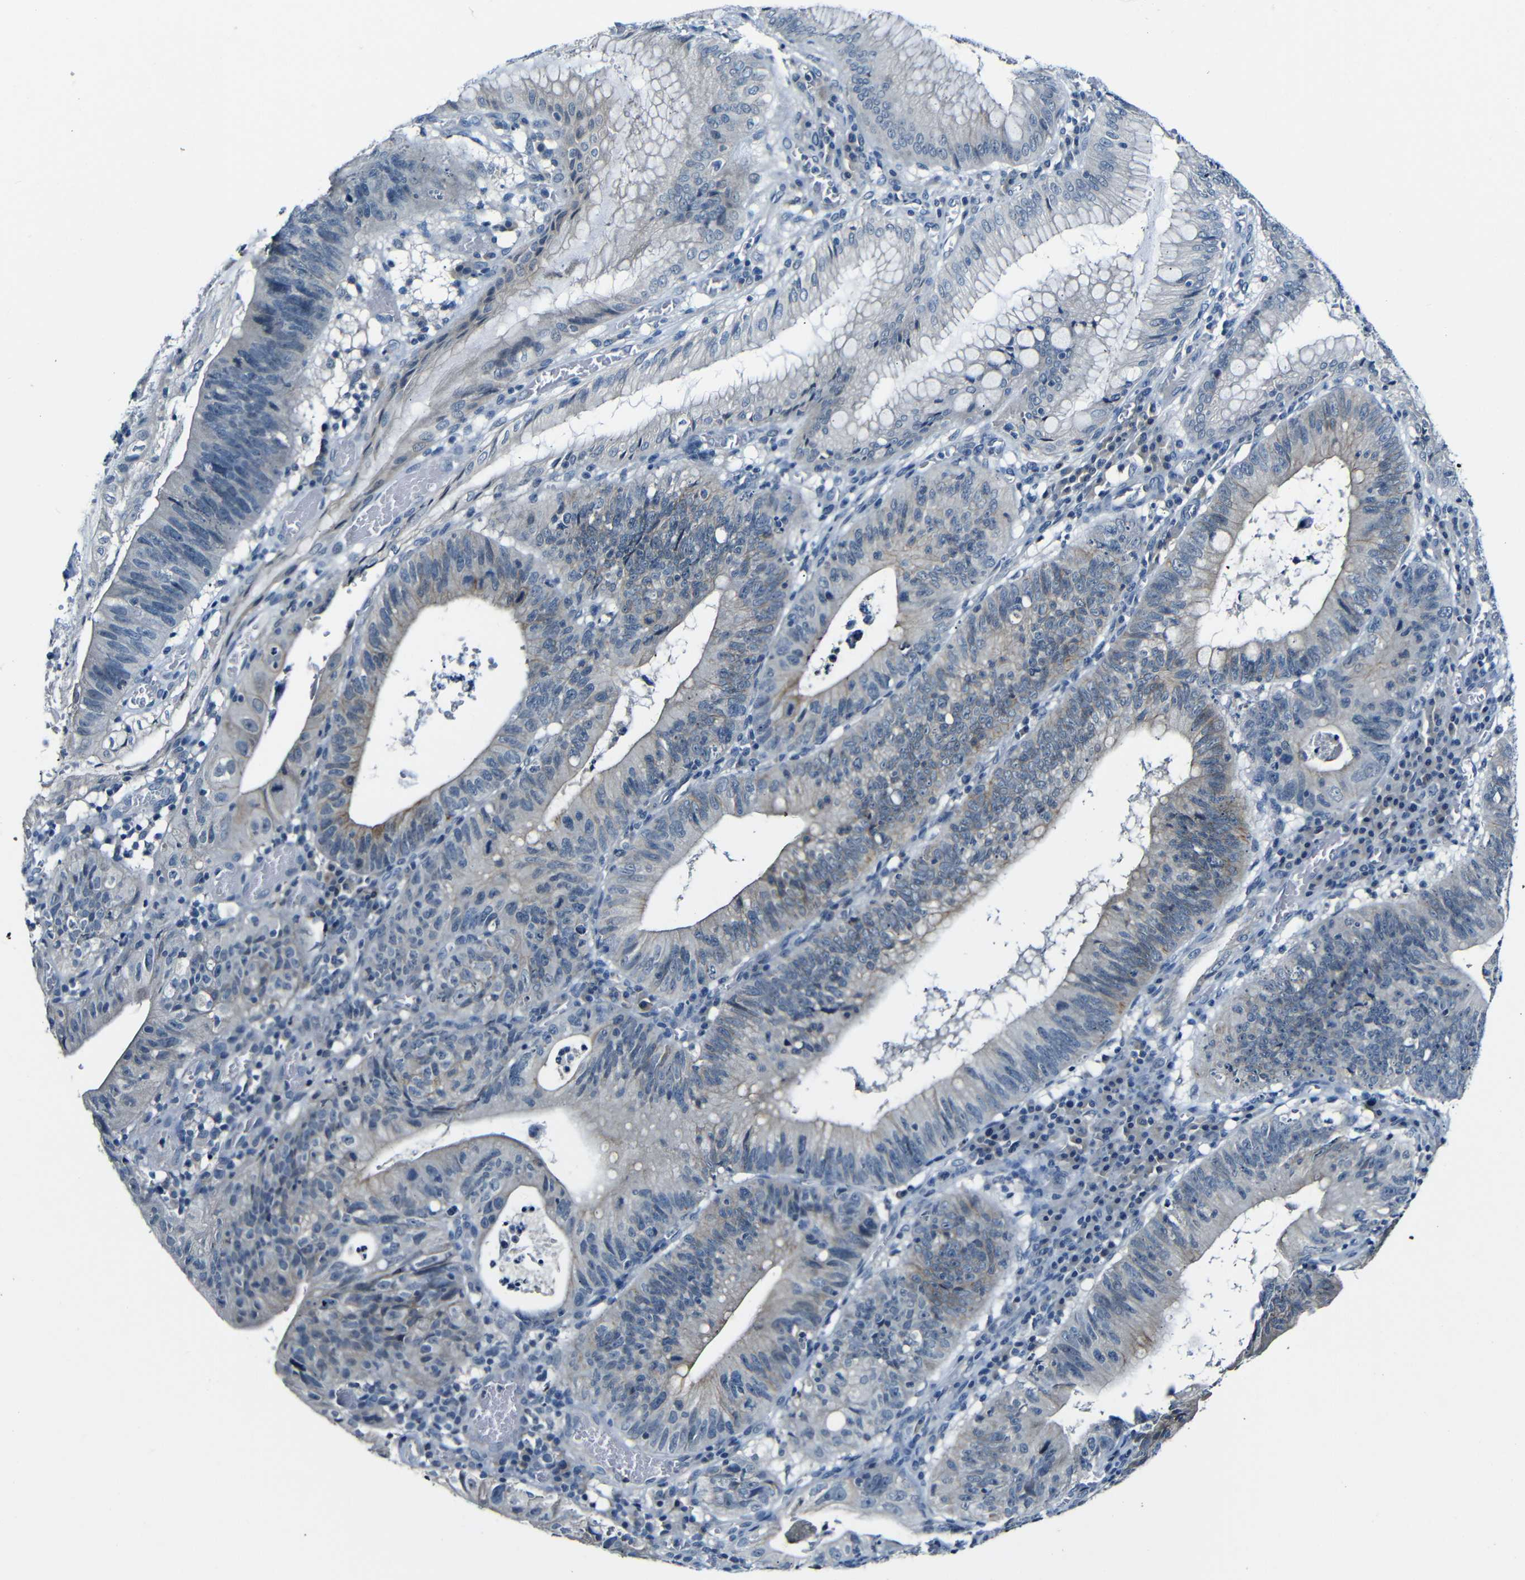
{"staining": {"intensity": "moderate", "quantity": "<25%", "location": "cytoplasmic/membranous"}, "tissue": "stomach cancer", "cell_type": "Tumor cells", "image_type": "cancer", "snomed": [{"axis": "morphology", "description": "Adenocarcinoma, NOS"}, {"axis": "topography", "description": "Stomach"}], "caption": "Adenocarcinoma (stomach) was stained to show a protein in brown. There is low levels of moderate cytoplasmic/membranous positivity in approximately <25% of tumor cells.", "gene": "ANK3", "patient": {"sex": "male", "age": 59}}